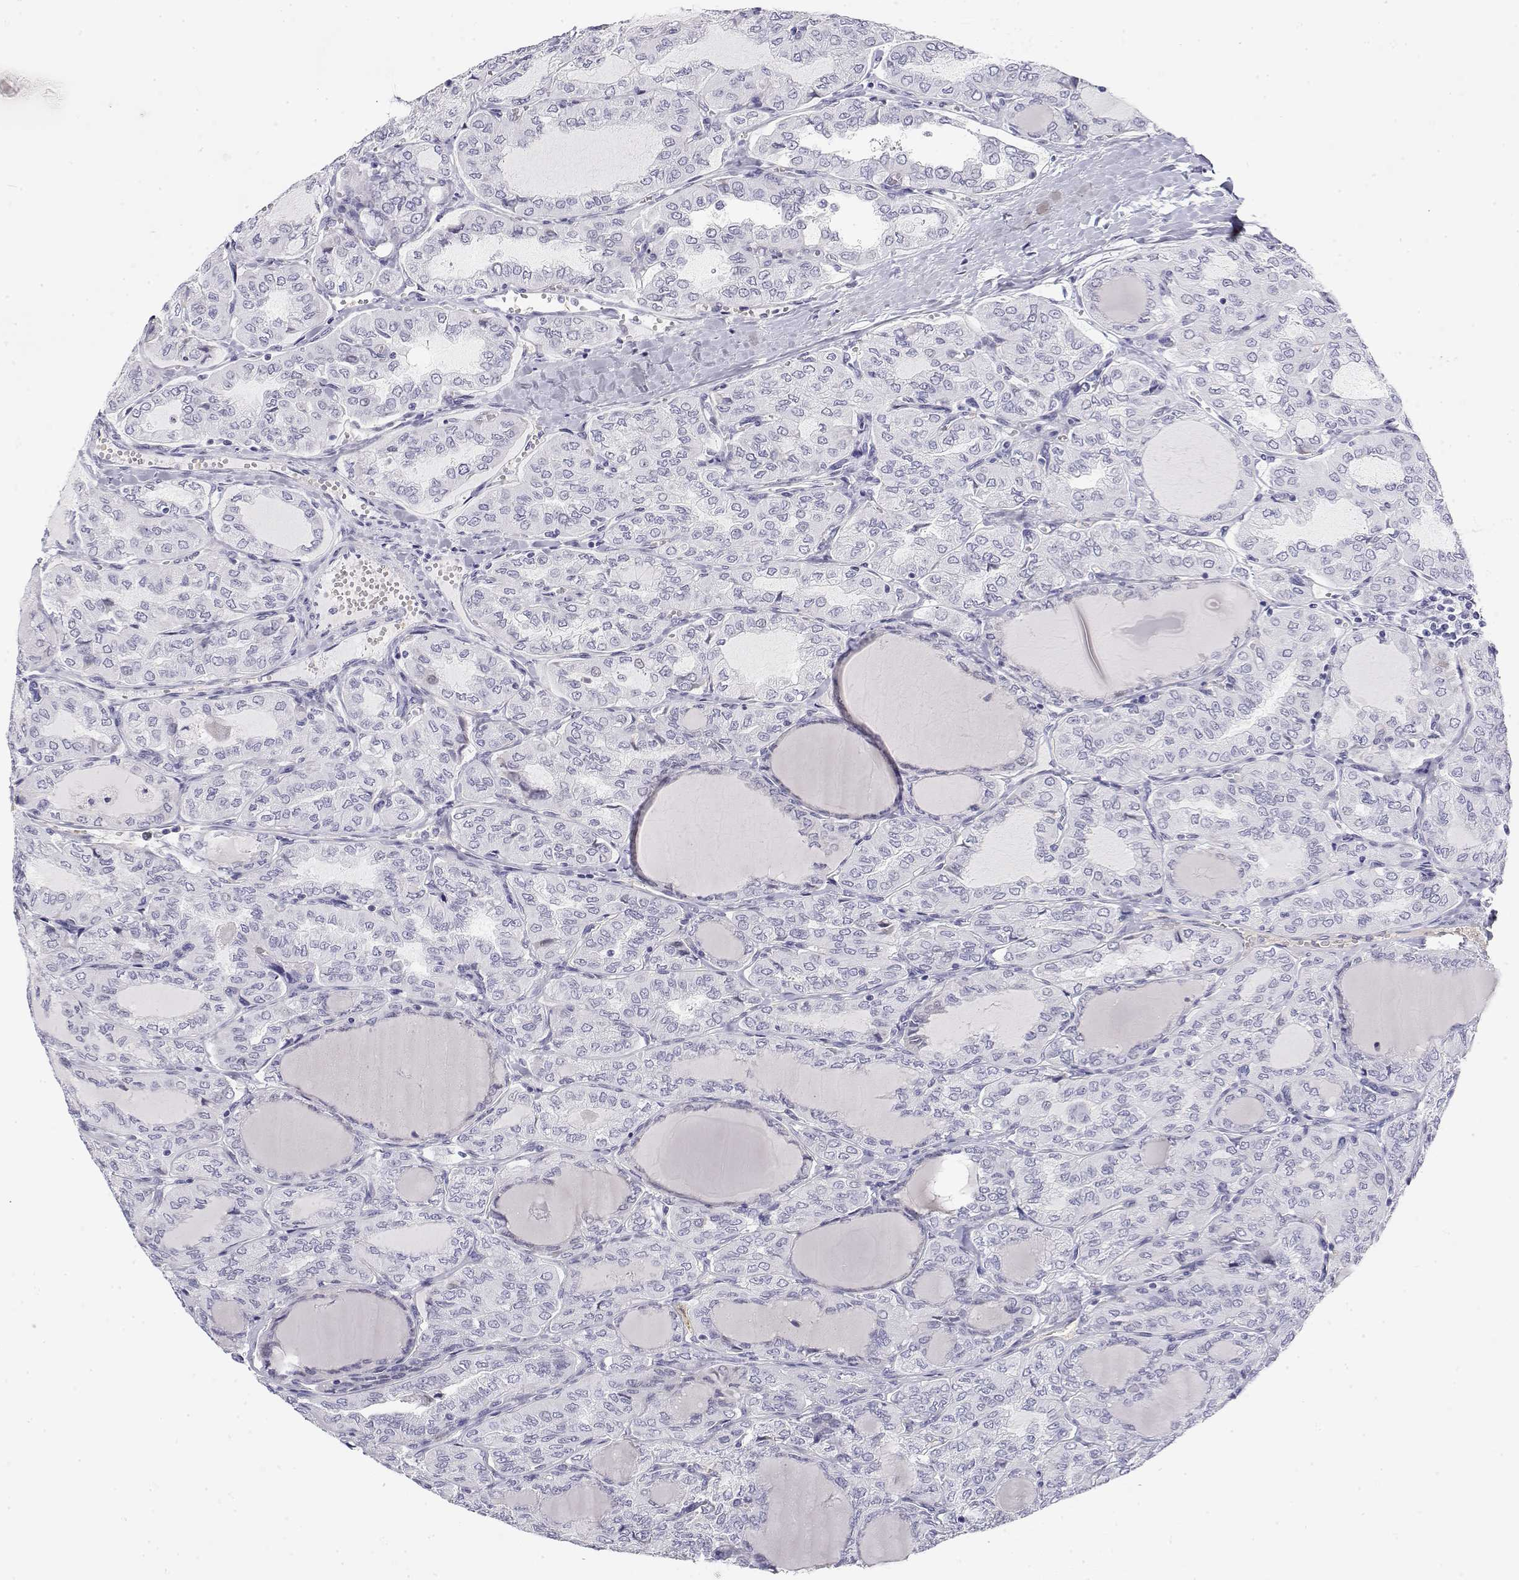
{"staining": {"intensity": "negative", "quantity": "none", "location": "none"}, "tissue": "thyroid cancer", "cell_type": "Tumor cells", "image_type": "cancer", "snomed": [{"axis": "morphology", "description": "Papillary adenocarcinoma, NOS"}, {"axis": "topography", "description": "Thyroid gland"}], "caption": "Immunohistochemistry (IHC) micrograph of neoplastic tissue: thyroid papillary adenocarcinoma stained with DAB (3,3'-diaminobenzidine) demonstrates no significant protein expression in tumor cells.", "gene": "MISP", "patient": {"sex": "male", "age": 20}}